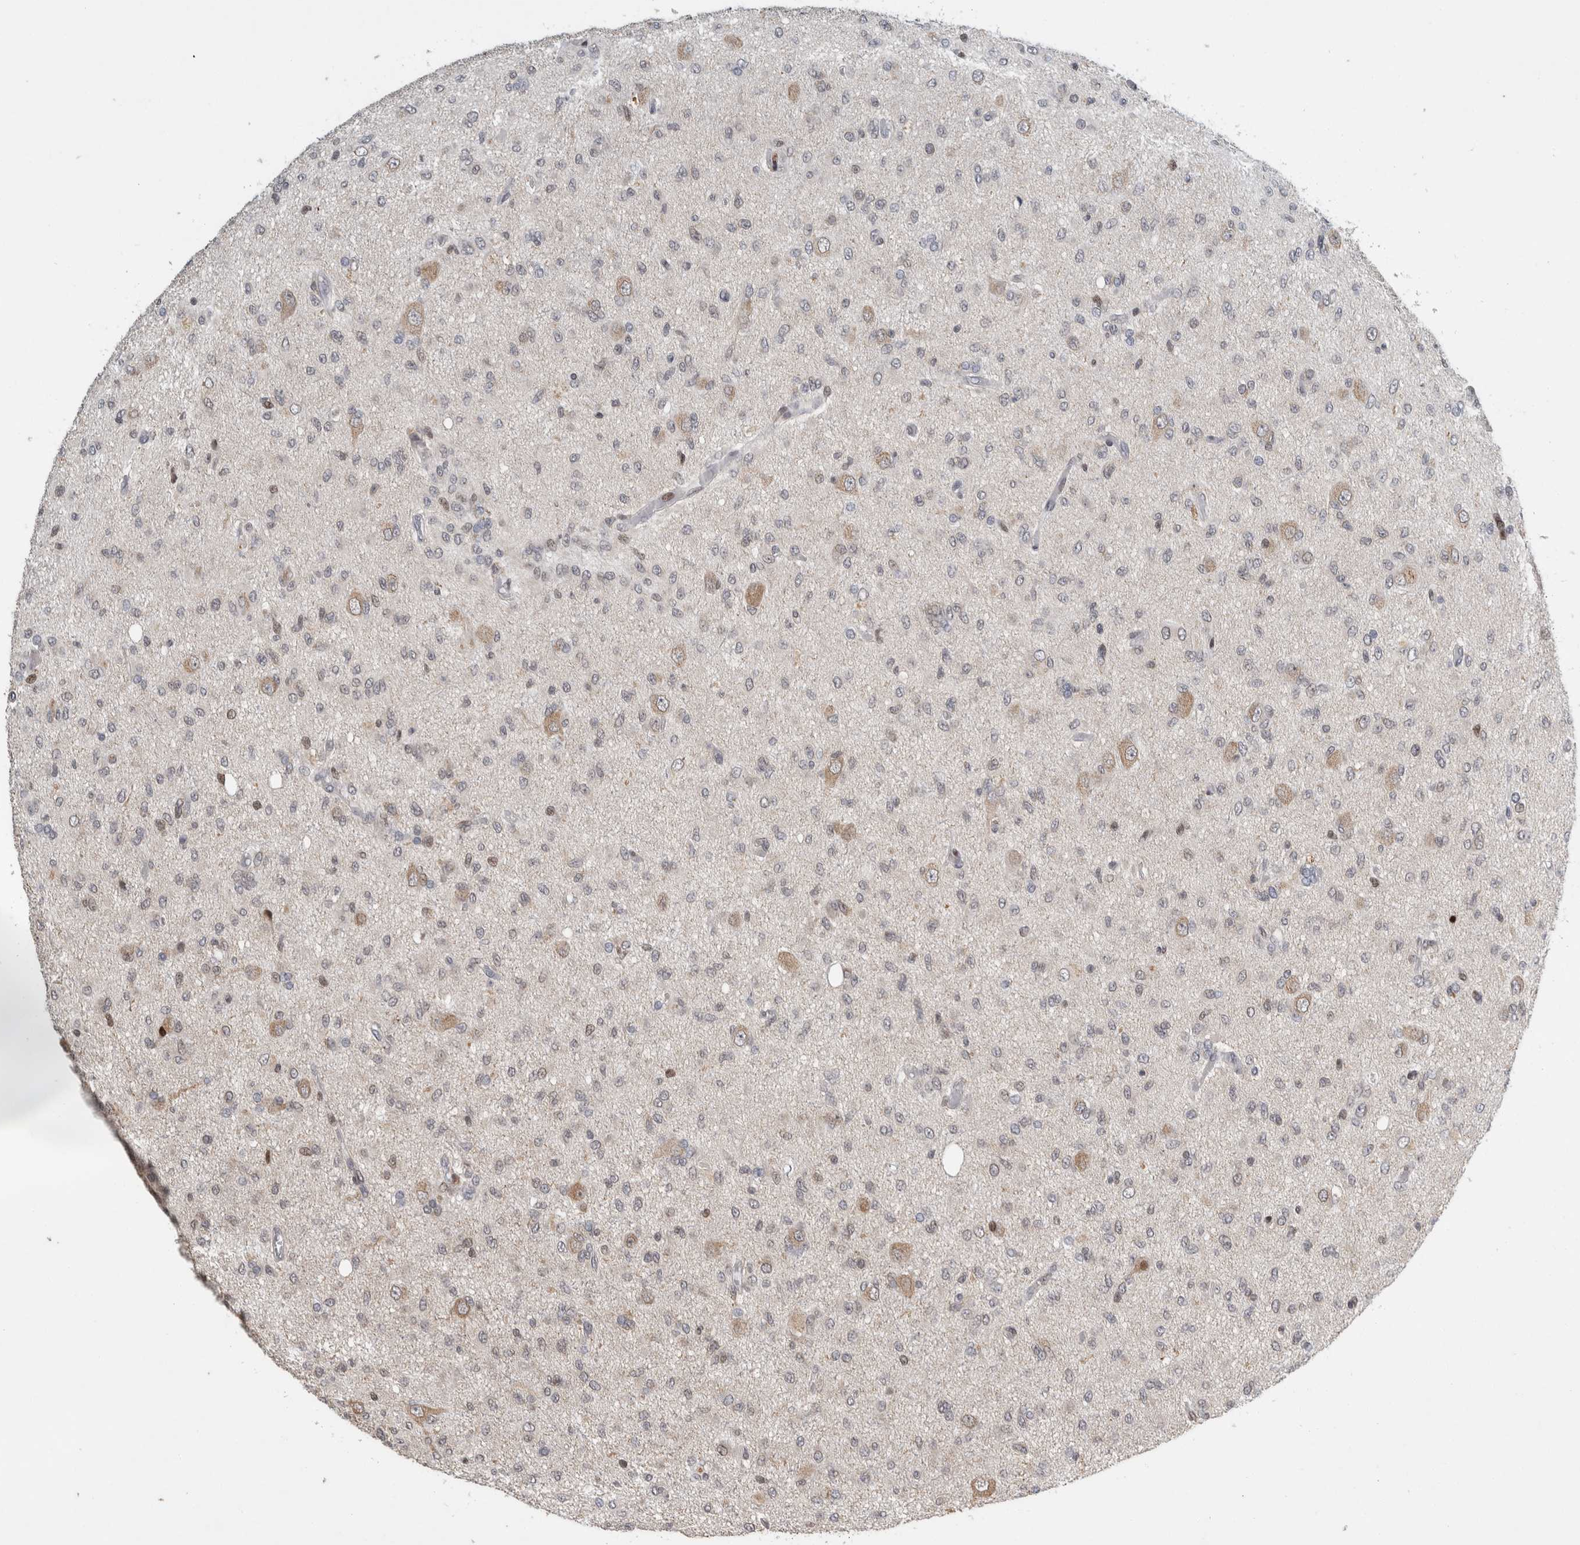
{"staining": {"intensity": "weak", "quantity": "<25%", "location": "cytoplasmic/membranous"}, "tissue": "glioma", "cell_type": "Tumor cells", "image_type": "cancer", "snomed": [{"axis": "morphology", "description": "Glioma, malignant, High grade"}, {"axis": "topography", "description": "Brain"}], "caption": "DAB (3,3'-diaminobenzidine) immunohistochemical staining of malignant glioma (high-grade) reveals no significant expression in tumor cells.", "gene": "C8orf58", "patient": {"sex": "female", "age": 59}}